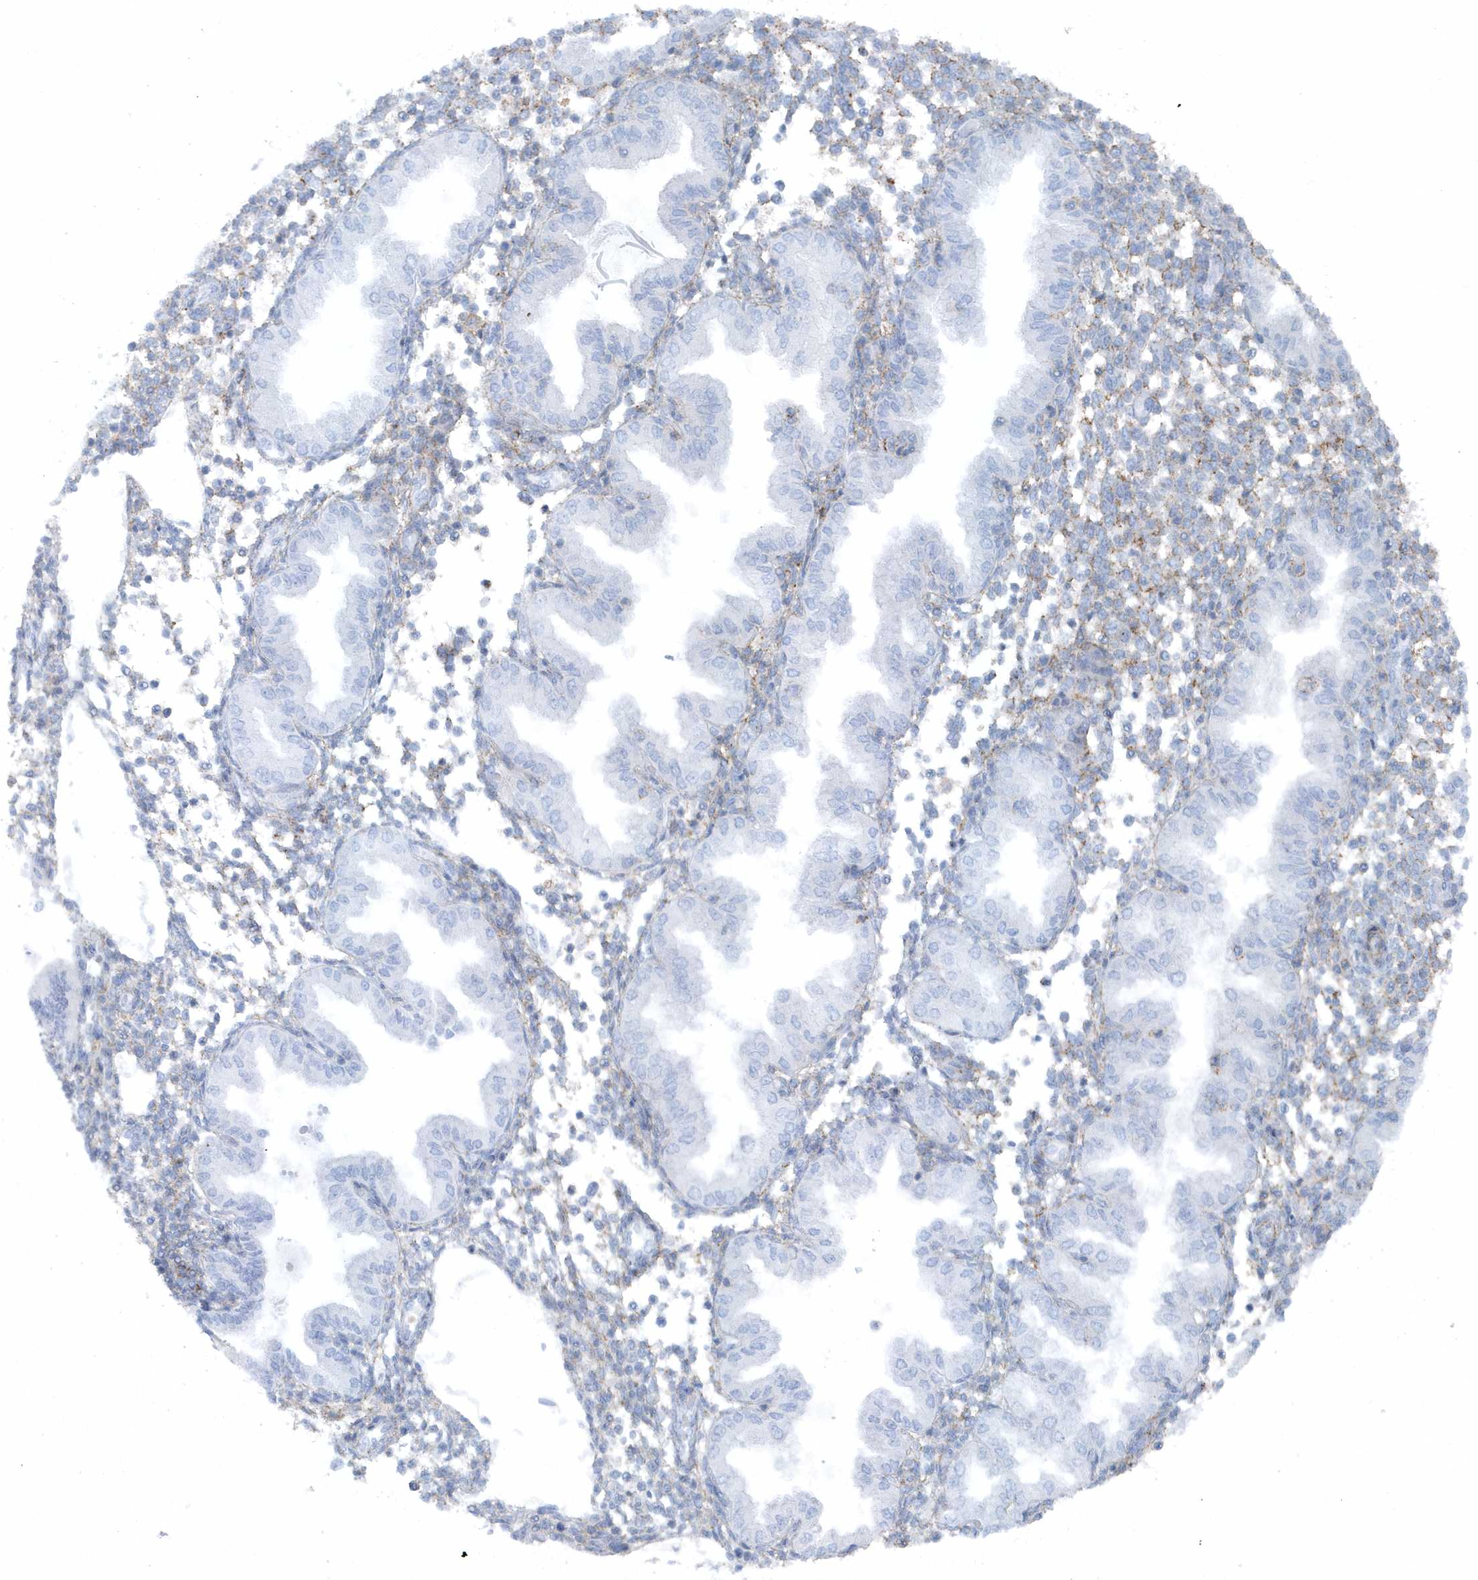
{"staining": {"intensity": "weak", "quantity": "25%-75%", "location": "cytoplasmic/membranous"}, "tissue": "endometrium", "cell_type": "Cells in endometrial stroma", "image_type": "normal", "snomed": [{"axis": "morphology", "description": "Normal tissue, NOS"}, {"axis": "topography", "description": "Endometrium"}], "caption": "Endometrium stained with DAB IHC reveals low levels of weak cytoplasmic/membranous staining in approximately 25%-75% of cells in endometrial stroma.", "gene": "CACNB2", "patient": {"sex": "female", "age": 53}}